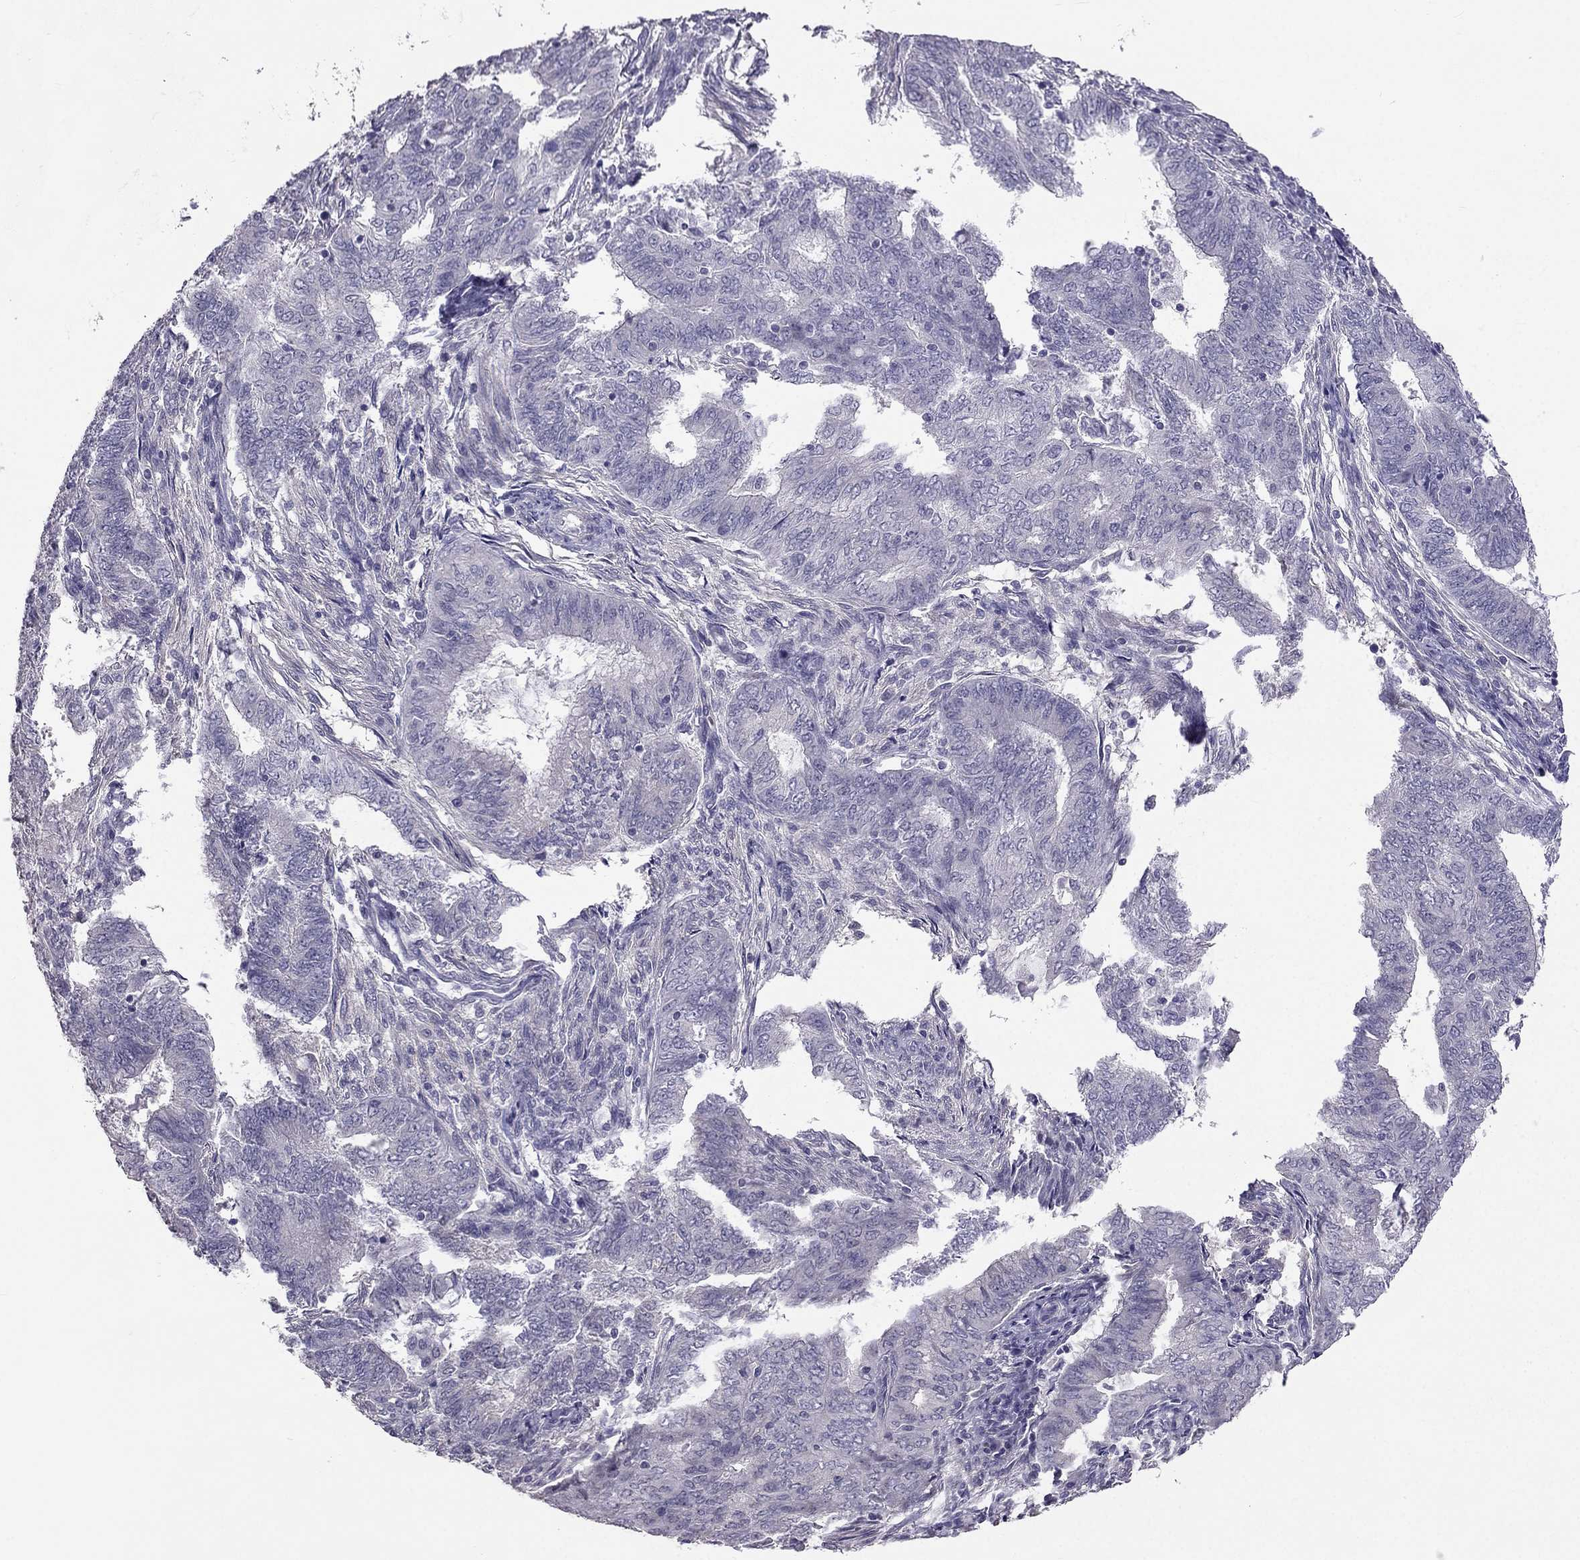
{"staining": {"intensity": "negative", "quantity": "none", "location": "none"}, "tissue": "endometrial cancer", "cell_type": "Tumor cells", "image_type": "cancer", "snomed": [{"axis": "morphology", "description": "Adenocarcinoma, NOS"}, {"axis": "topography", "description": "Endometrium"}], "caption": "High magnification brightfield microscopy of adenocarcinoma (endometrial) stained with DAB (brown) and counterstained with hematoxylin (blue): tumor cells show no significant expression.", "gene": "HSFX1", "patient": {"sex": "female", "age": 62}}